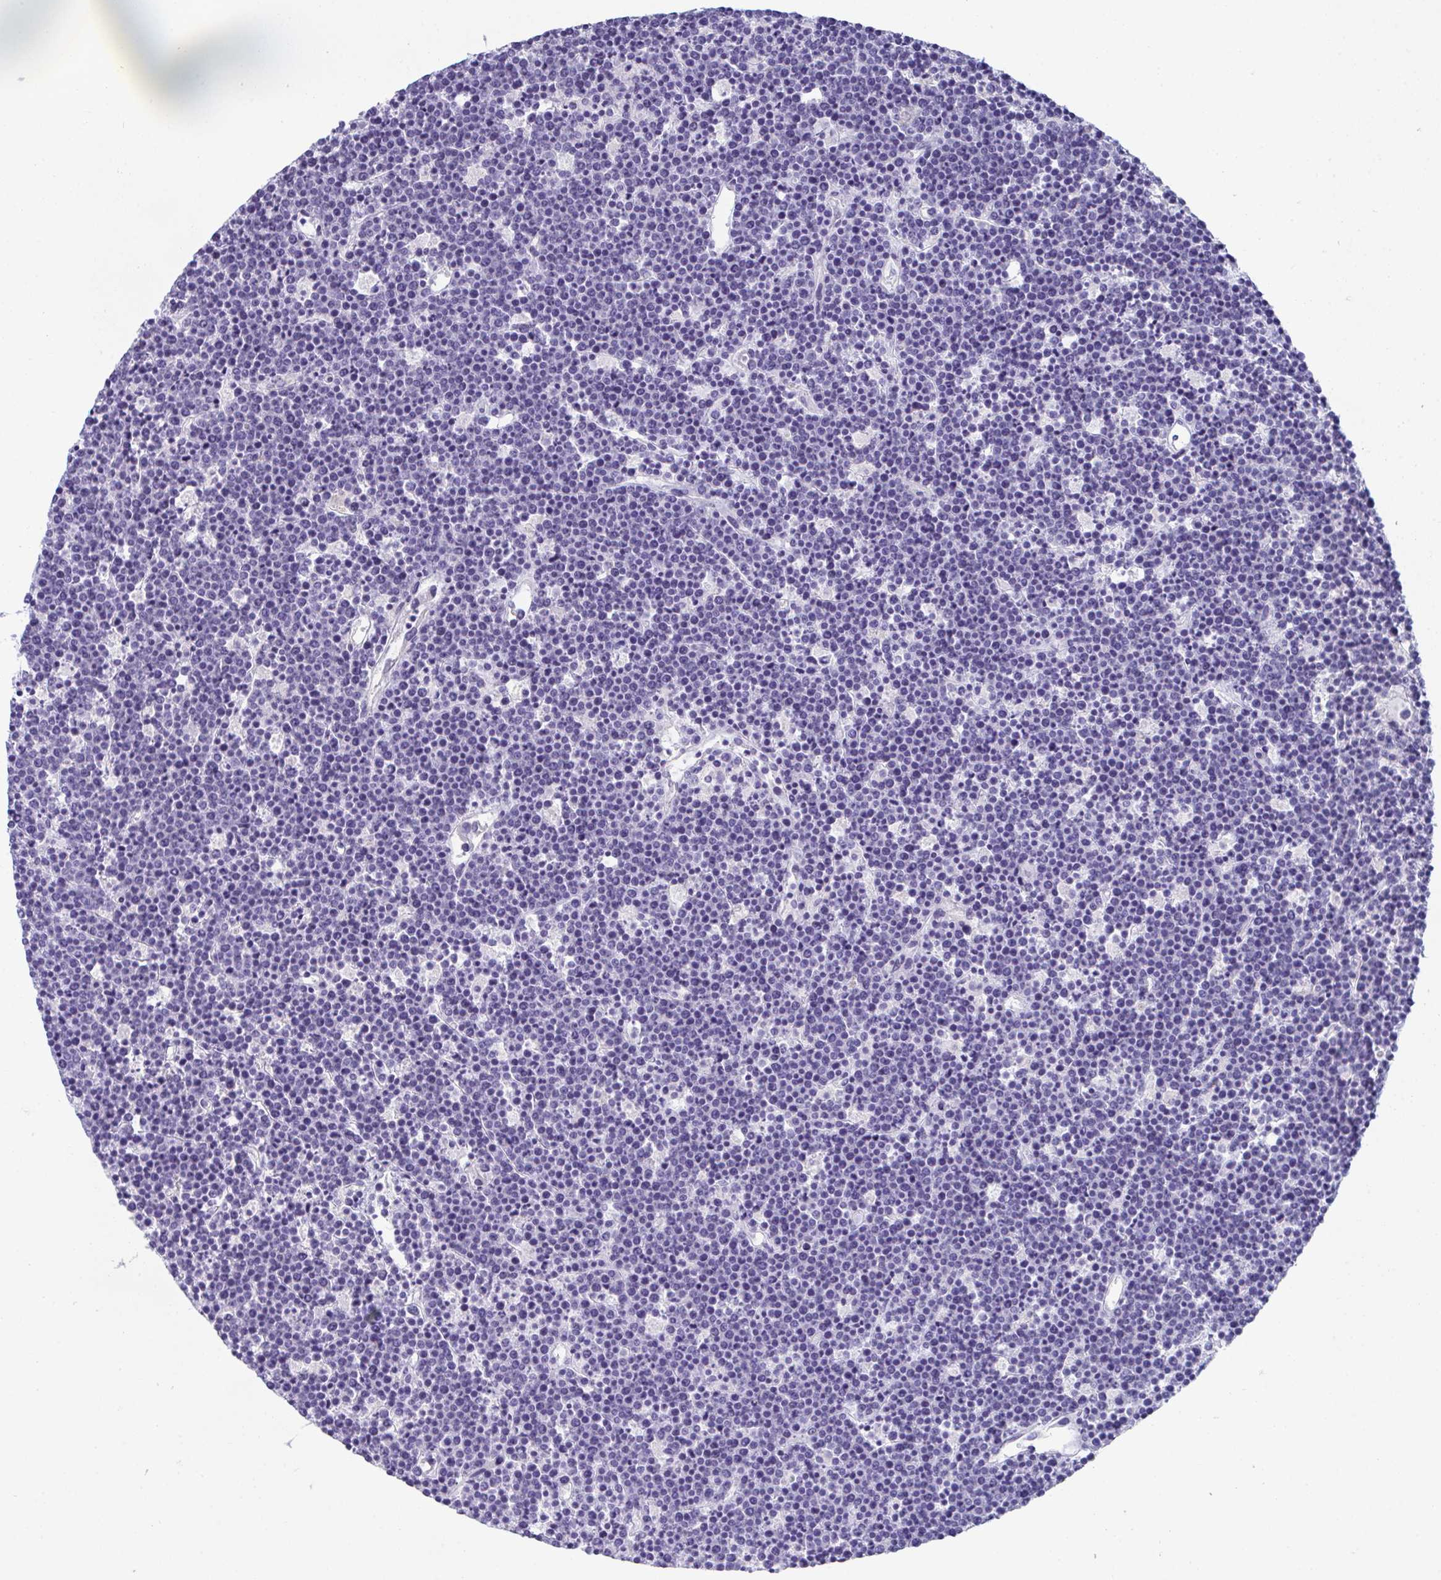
{"staining": {"intensity": "negative", "quantity": "none", "location": "none"}, "tissue": "lymphoma", "cell_type": "Tumor cells", "image_type": "cancer", "snomed": [{"axis": "morphology", "description": "Malignant lymphoma, non-Hodgkin's type, High grade"}, {"axis": "topography", "description": "Ovary"}], "caption": "Immunohistochemistry image of human high-grade malignant lymphoma, non-Hodgkin's type stained for a protein (brown), which displays no positivity in tumor cells.", "gene": "TTC30B", "patient": {"sex": "female", "age": 56}}